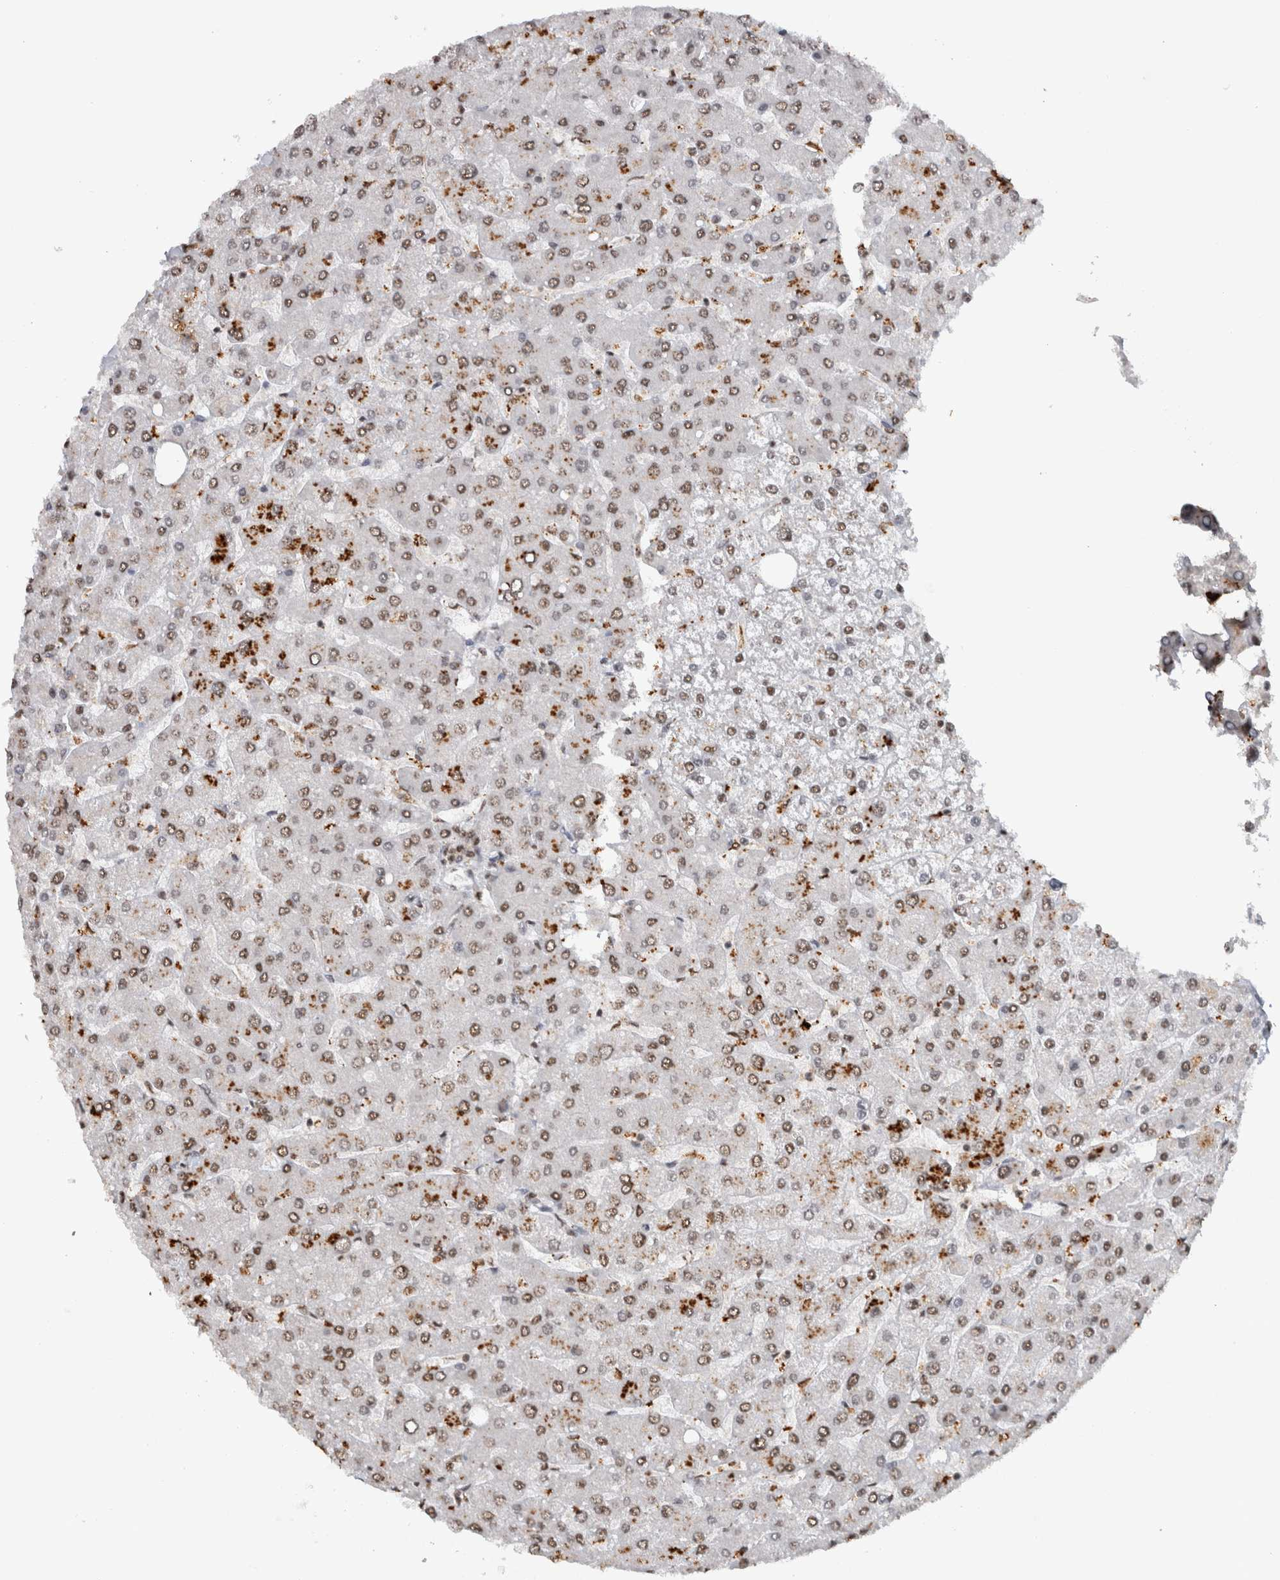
{"staining": {"intensity": "weak", "quantity": ">75%", "location": "nuclear"}, "tissue": "liver", "cell_type": "Cholangiocytes", "image_type": "normal", "snomed": [{"axis": "morphology", "description": "Normal tissue, NOS"}, {"axis": "topography", "description": "Liver"}], "caption": "A low amount of weak nuclear positivity is identified in approximately >75% of cholangiocytes in benign liver. The staining was performed using DAB, with brown indicating positive protein expression. Nuclei are stained blue with hematoxylin.", "gene": "RPS6KA2", "patient": {"sex": "male", "age": 55}}